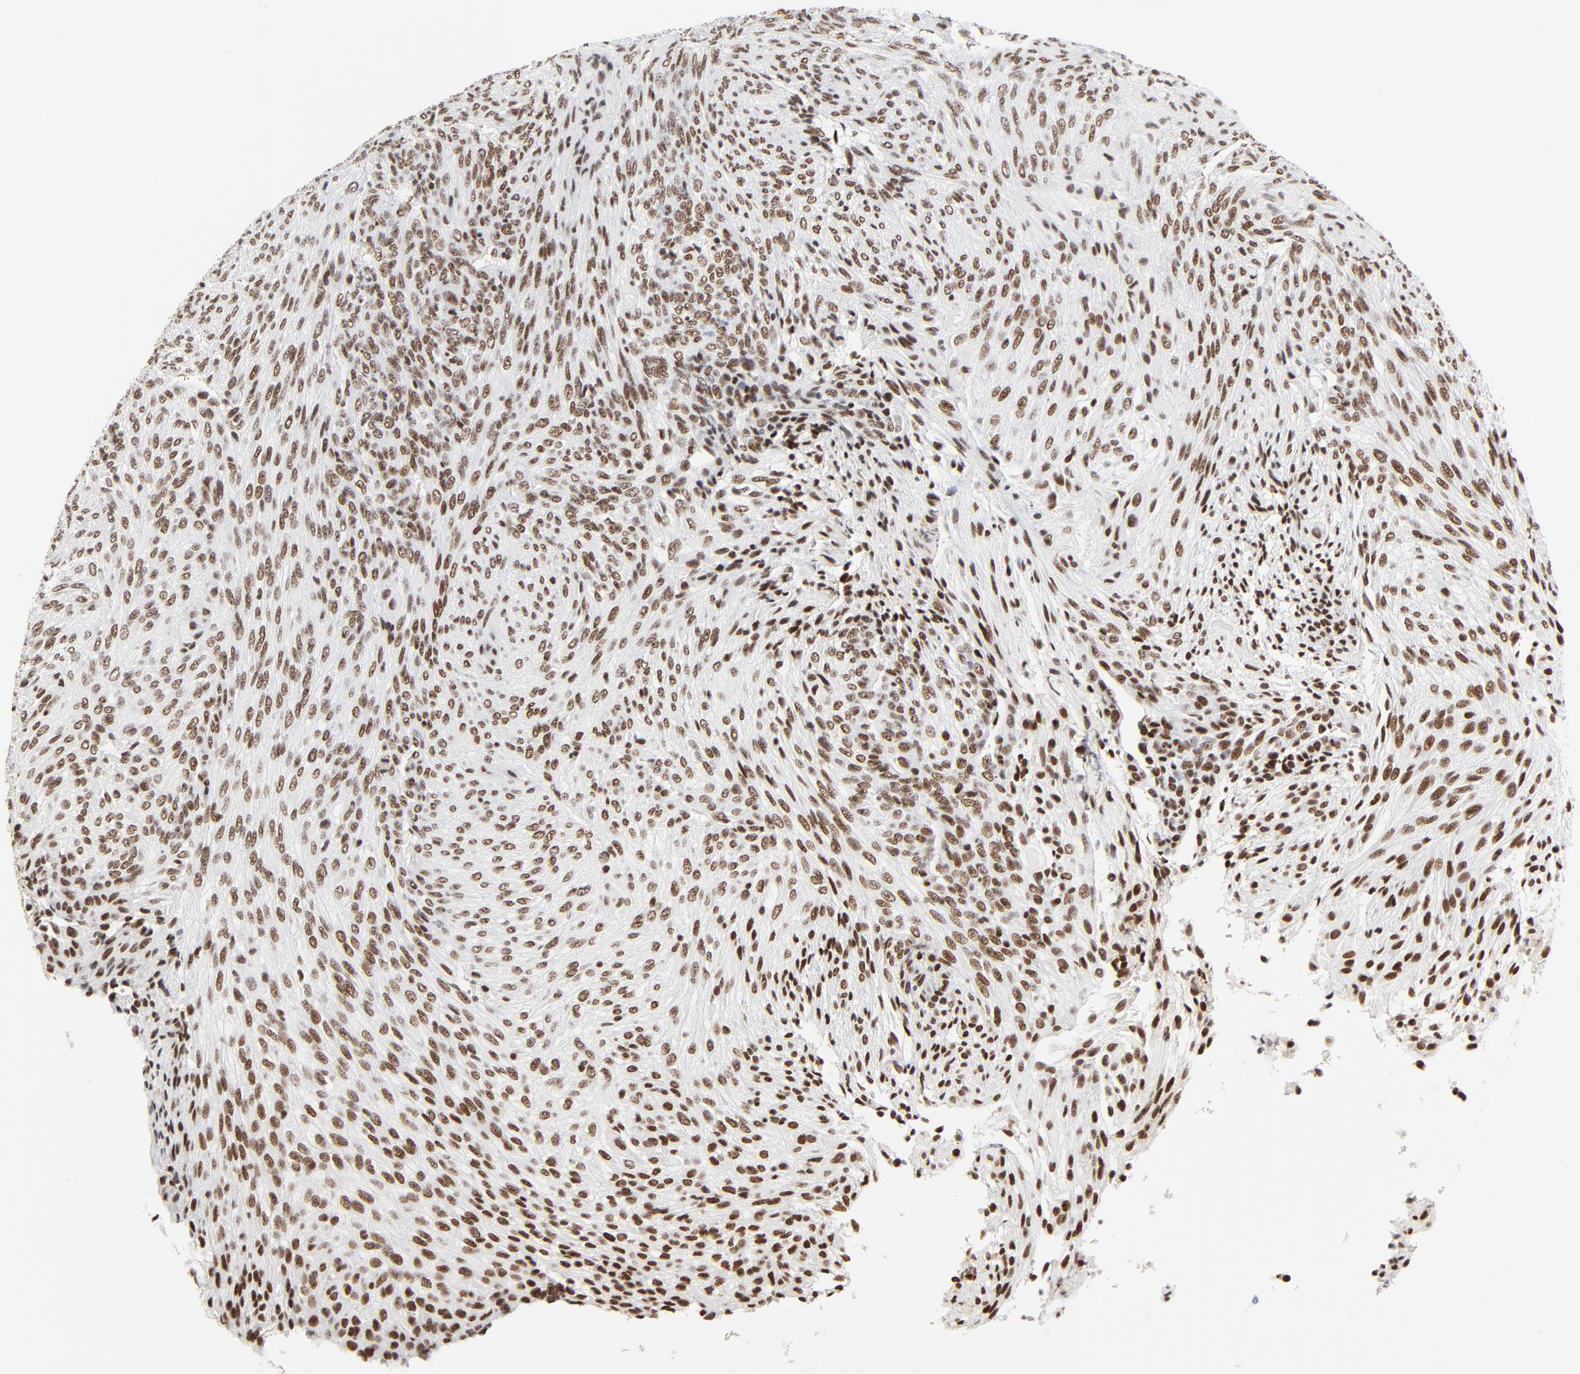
{"staining": {"intensity": "moderate", "quantity": ">75%", "location": "nuclear"}, "tissue": "glioma", "cell_type": "Tumor cells", "image_type": "cancer", "snomed": [{"axis": "morphology", "description": "Glioma, malignant, High grade"}, {"axis": "topography", "description": "Cerebral cortex"}], "caption": "Malignant high-grade glioma stained for a protein (brown) demonstrates moderate nuclear positive staining in approximately >75% of tumor cells.", "gene": "GTF2H1", "patient": {"sex": "female", "age": 55}}